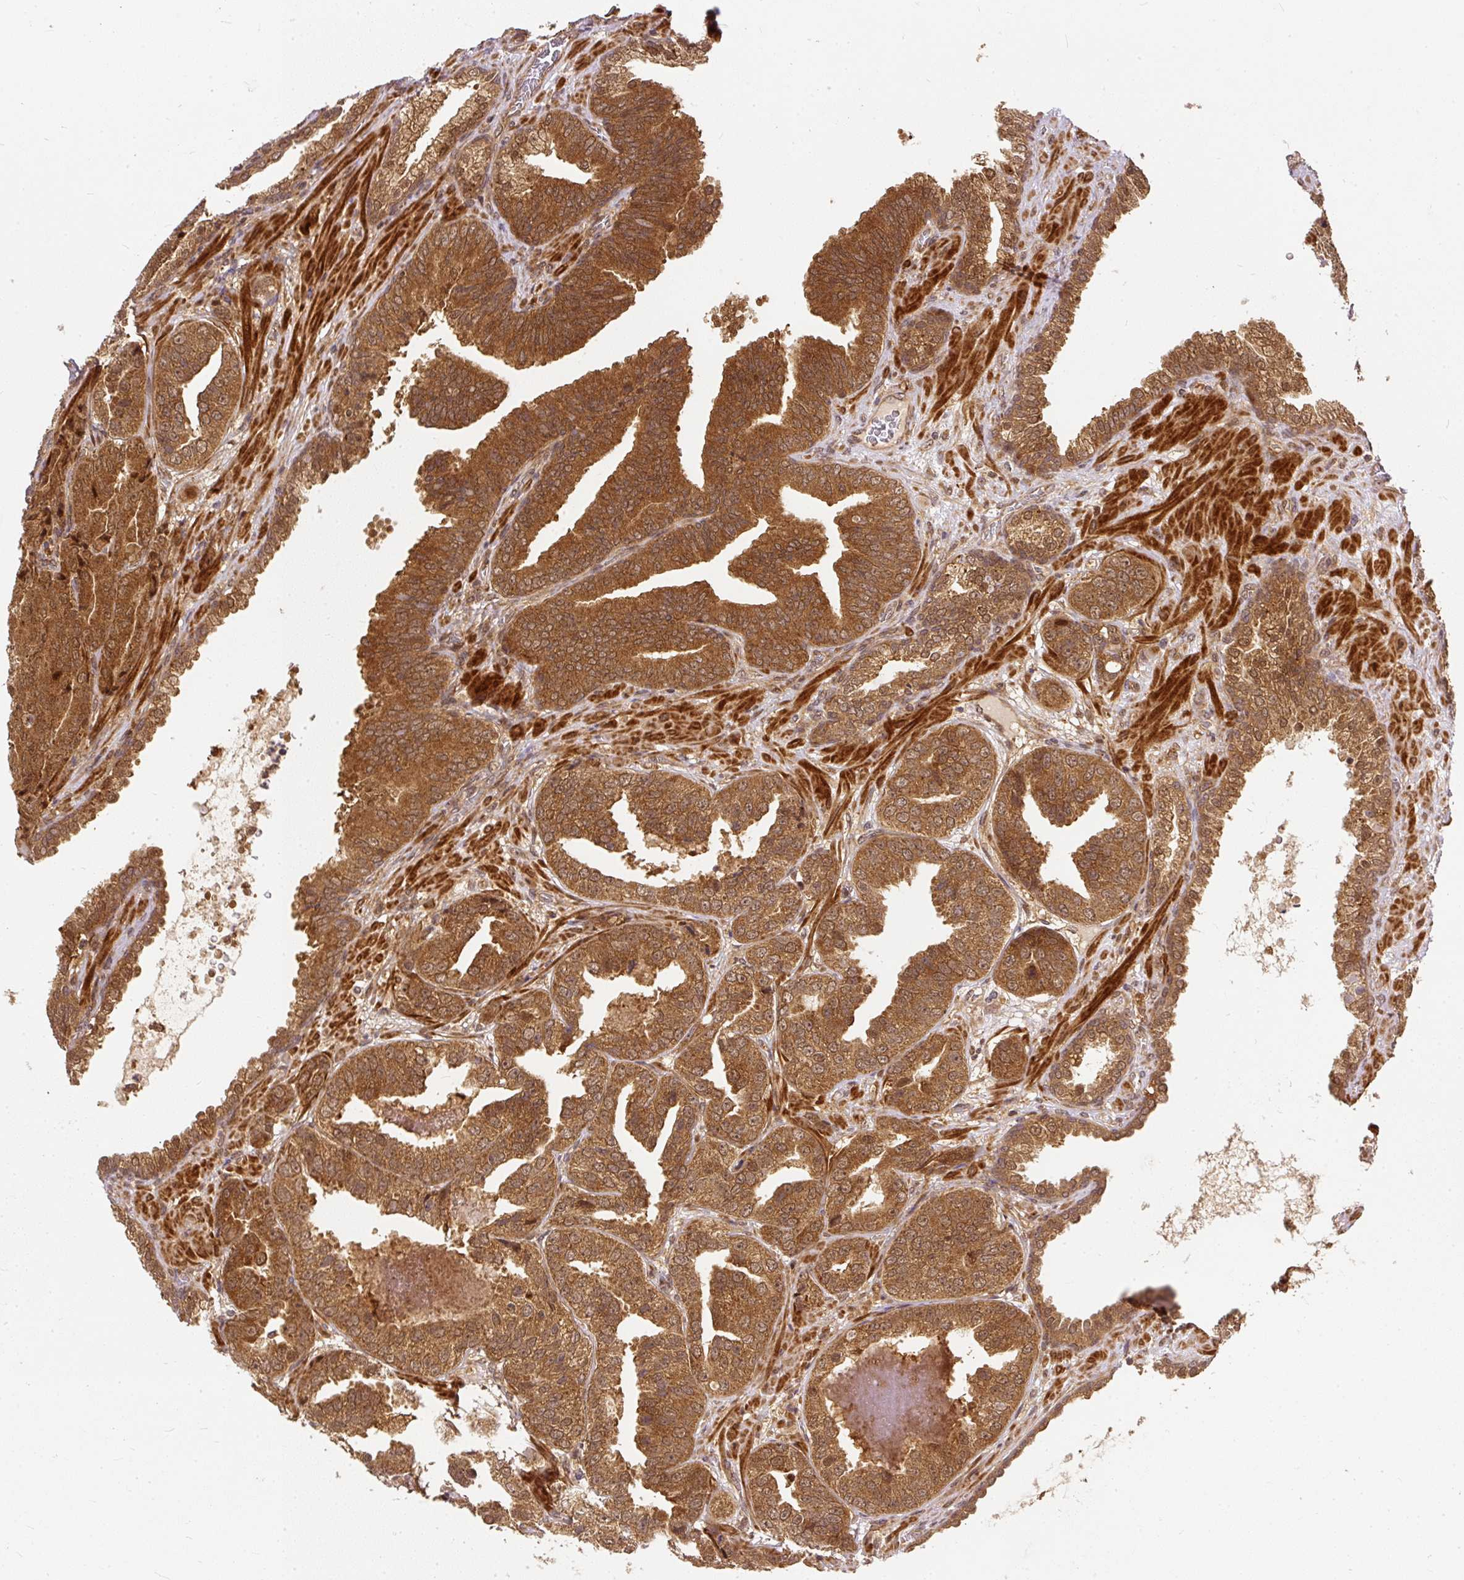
{"staining": {"intensity": "strong", "quantity": ">75%", "location": "cytoplasmic/membranous,nuclear"}, "tissue": "prostate cancer", "cell_type": "Tumor cells", "image_type": "cancer", "snomed": [{"axis": "morphology", "description": "Adenocarcinoma, High grade"}, {"axis": "topography", "description": "Prostate"}], "caption": "Immunohistochemical staining of adenocarcinoma (high-grade) (prostate) shows strong cytoplasmic/membranous and nuclear protein positivity in about >75% of tumor cells.", "gene": "PSMD1", "patient": {"sex": "male", "age": 63}}